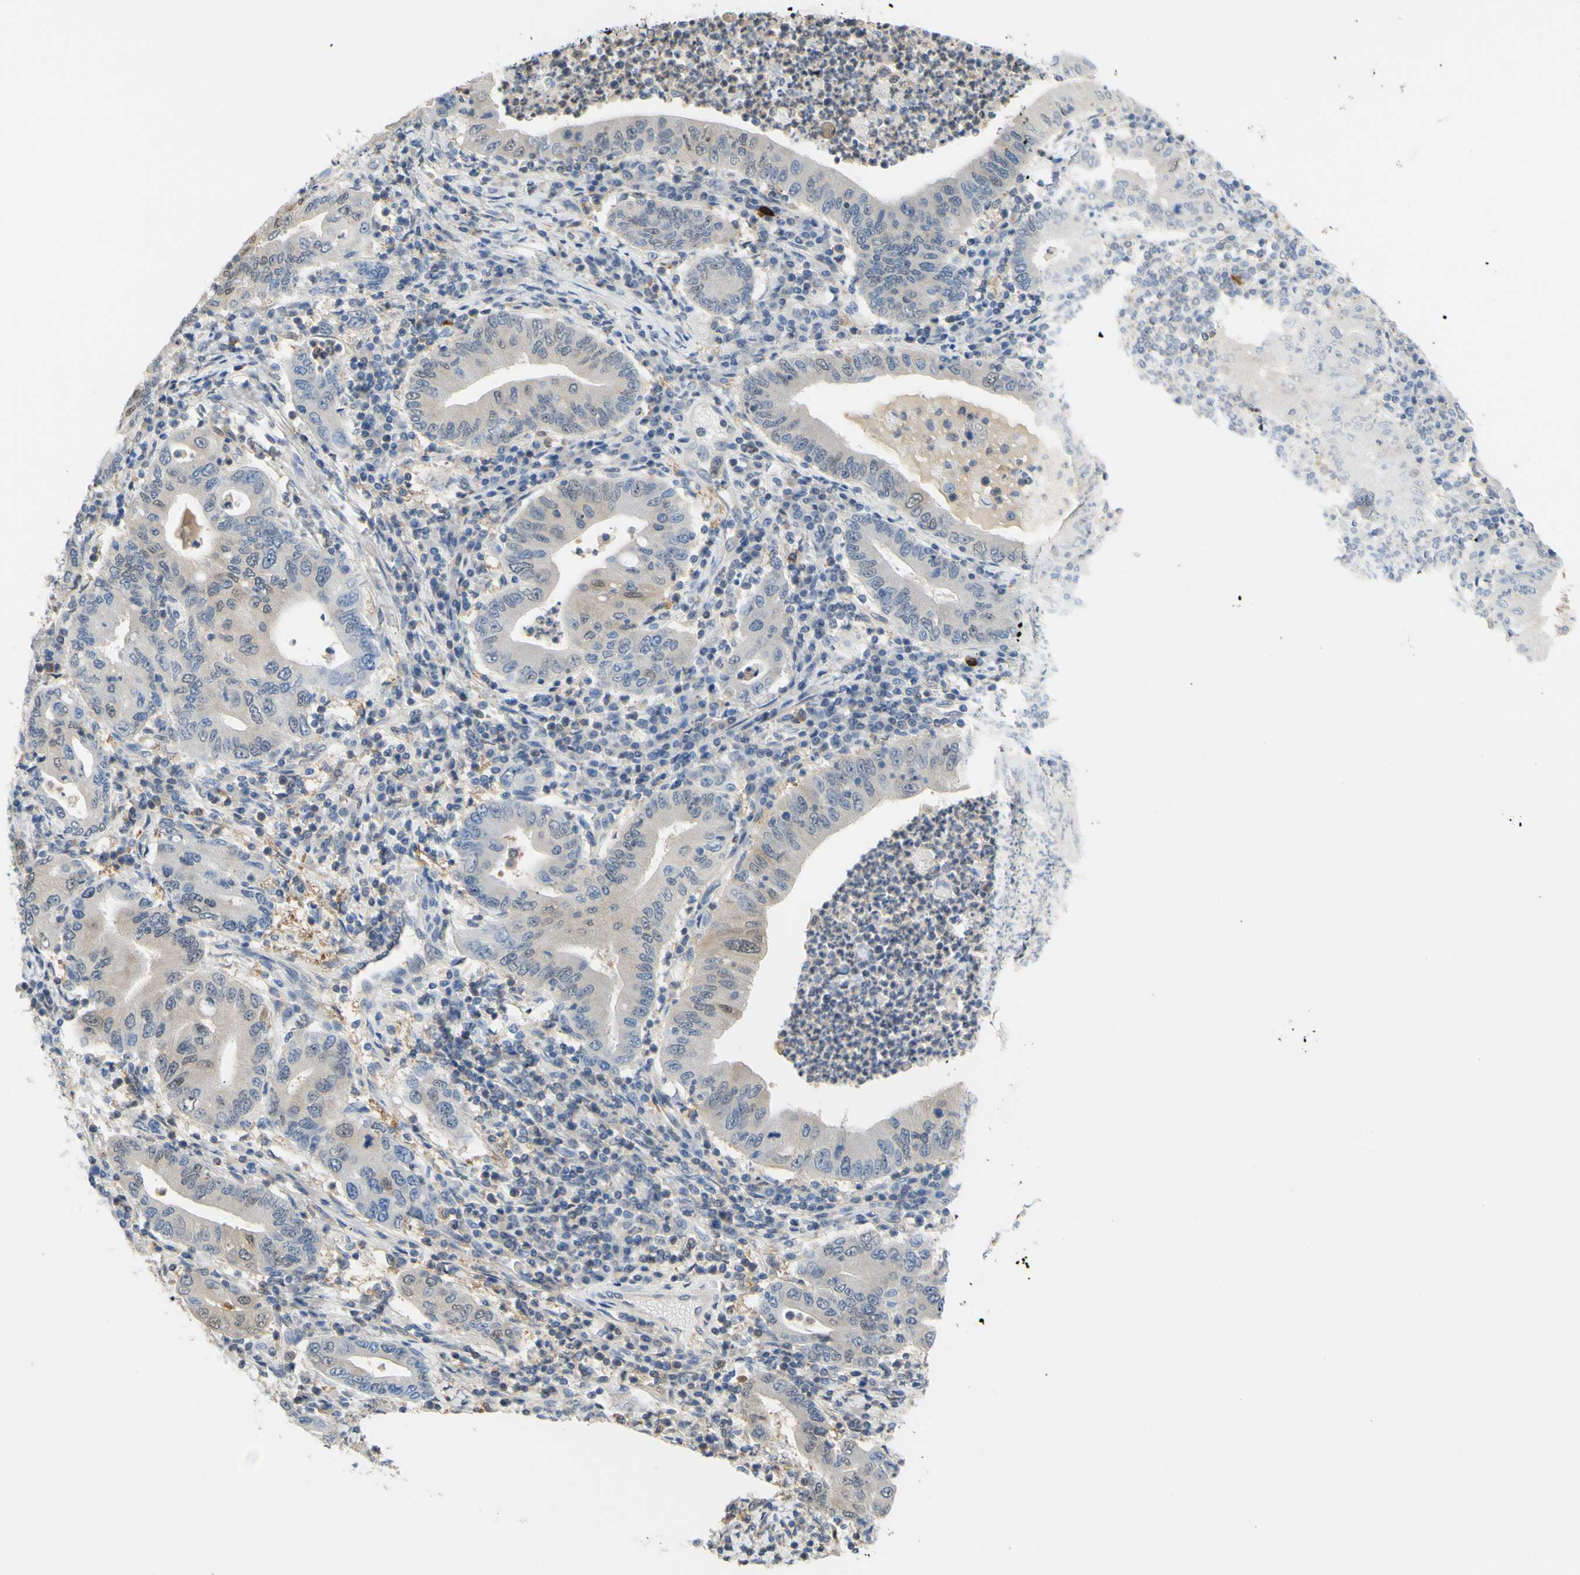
{"staining": {"intensity": "weak", "quantity": ">75%", "location": "cytoplasmic/membranous"}, "tissue": "stomach cancer", "cell_type": "Tumor cells", "image_type": "cancer", "snomed": [{"axis": "morphology", "description": "Normal tissue, NOS"}, {"axis": "morphology", "description": "Adenocarcinoma, NOS"}, {"axis": "topography", "description": "Esophagus"}, {"axis": "topography", "description": "Stomach, upper"}, {"axis": "topography", "description": "Peripheral nerve tissue"}], "caption": "The immunohistochemical stain labels weak cytoplasmic/membranous positivity in tumor cells of stomach cancer tissue. (brown staining indicates protein expression, while blue staining denotes nuclei).", "gene": "UPK3B", "patient": {"sex": "male", "age": 62}}